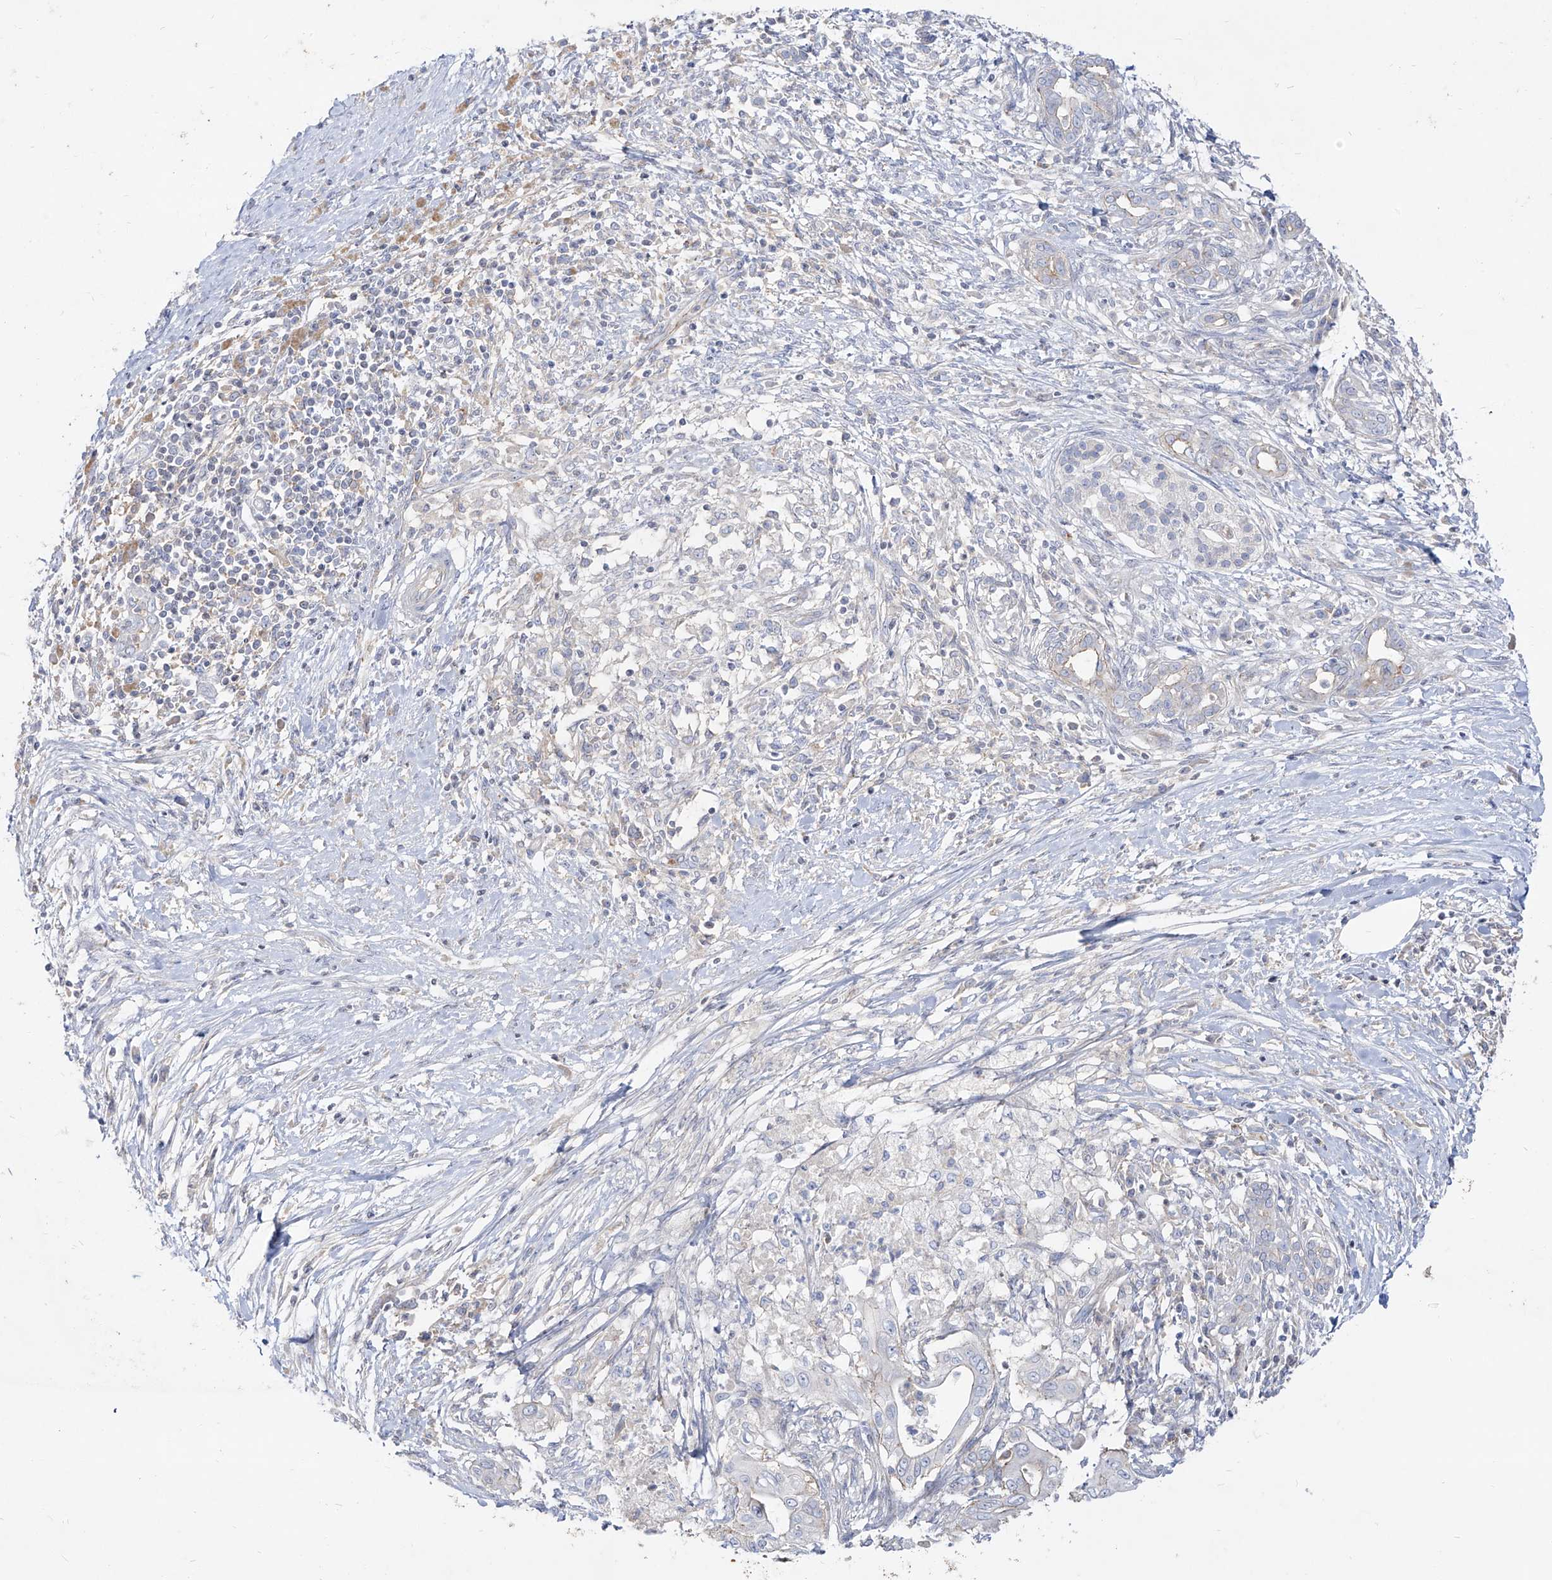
{"staining": {"intensity": "negative", "quantity": "none", "location": "none"}, "tissue": "pancreatic cancer", "cell_type": "Tumor cells", "image_type": "cancer", "snomed": [{"axis": "morphology", "description": "Adenocarcinoma, NOS"}, {"axis": "topography", "description": "Pancreas"}], "caption": "This is a image of immunohistochemistry (IHC) staining of pancreatic adenocarcinoma, which shows no positivity in tumor cells.", "gene": "RBFOX3", "patient": {"sex": "male", "age": 58}}